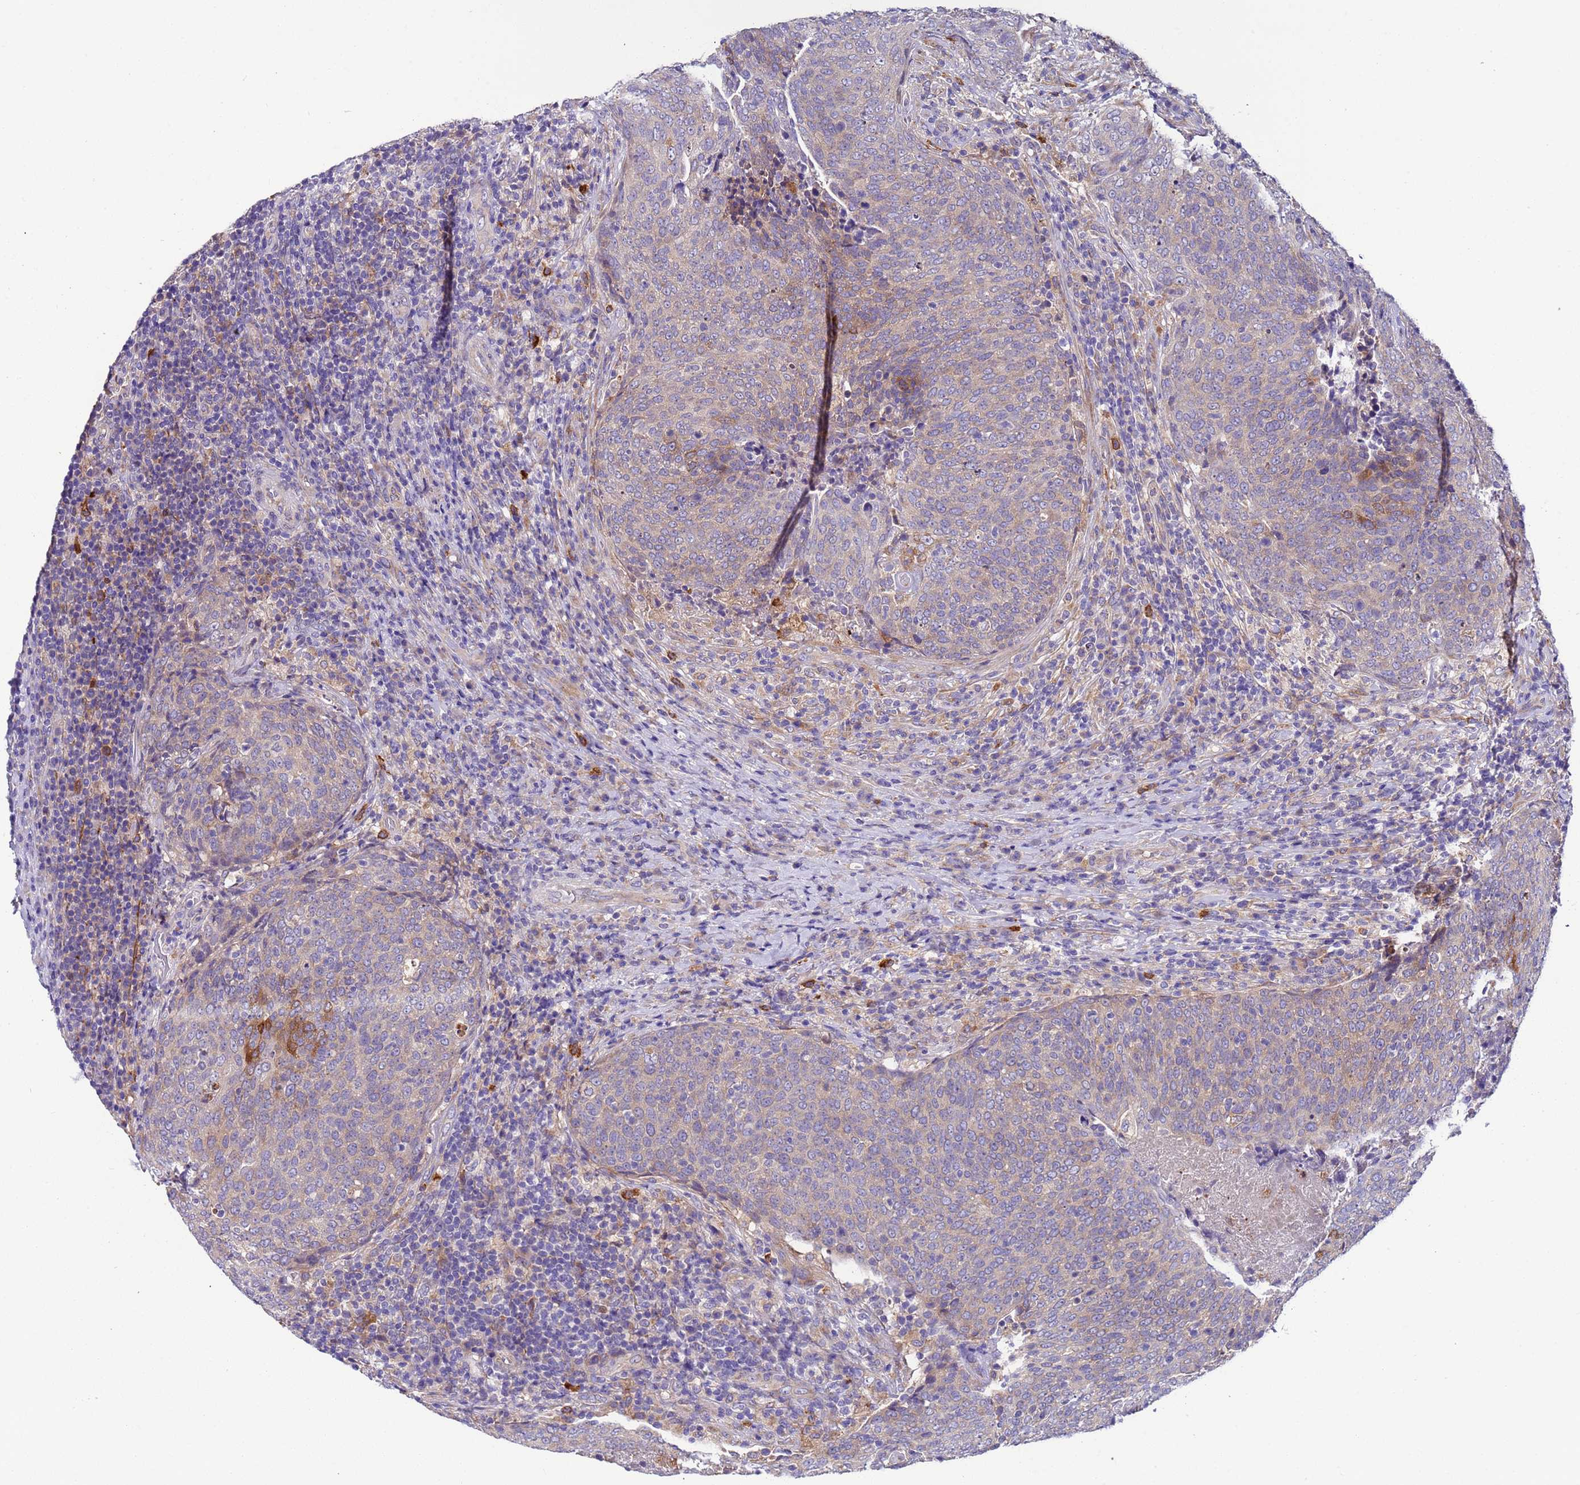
{"staining": {"intensity": "moderate", "quantity": "<25%", "location": "cytoplasmic/membranous"}, "tissue": "head and neck cancer", "cell_type": "Tumor cells", "image_type": "cancer", "snomed": [{"axis": "morphology", "description": "Squamous cell carcinoma, NOS"}, {"axis": "morphology", "description": "Squamous cell carcinoma, metastatic, NOS"}, {"axis": "topography", "description": "Lymph node"}, {"axis": "topography", "description": "Head-Neck"}], "caption": "Immunohistochemical staining of human head and neck cancer reveals moderate cytoplasmic/membranous protein expression in approximately <25% of tumor cells.", "gene": "PAQR7", "patient": {"sex": "male", "age": 62}}